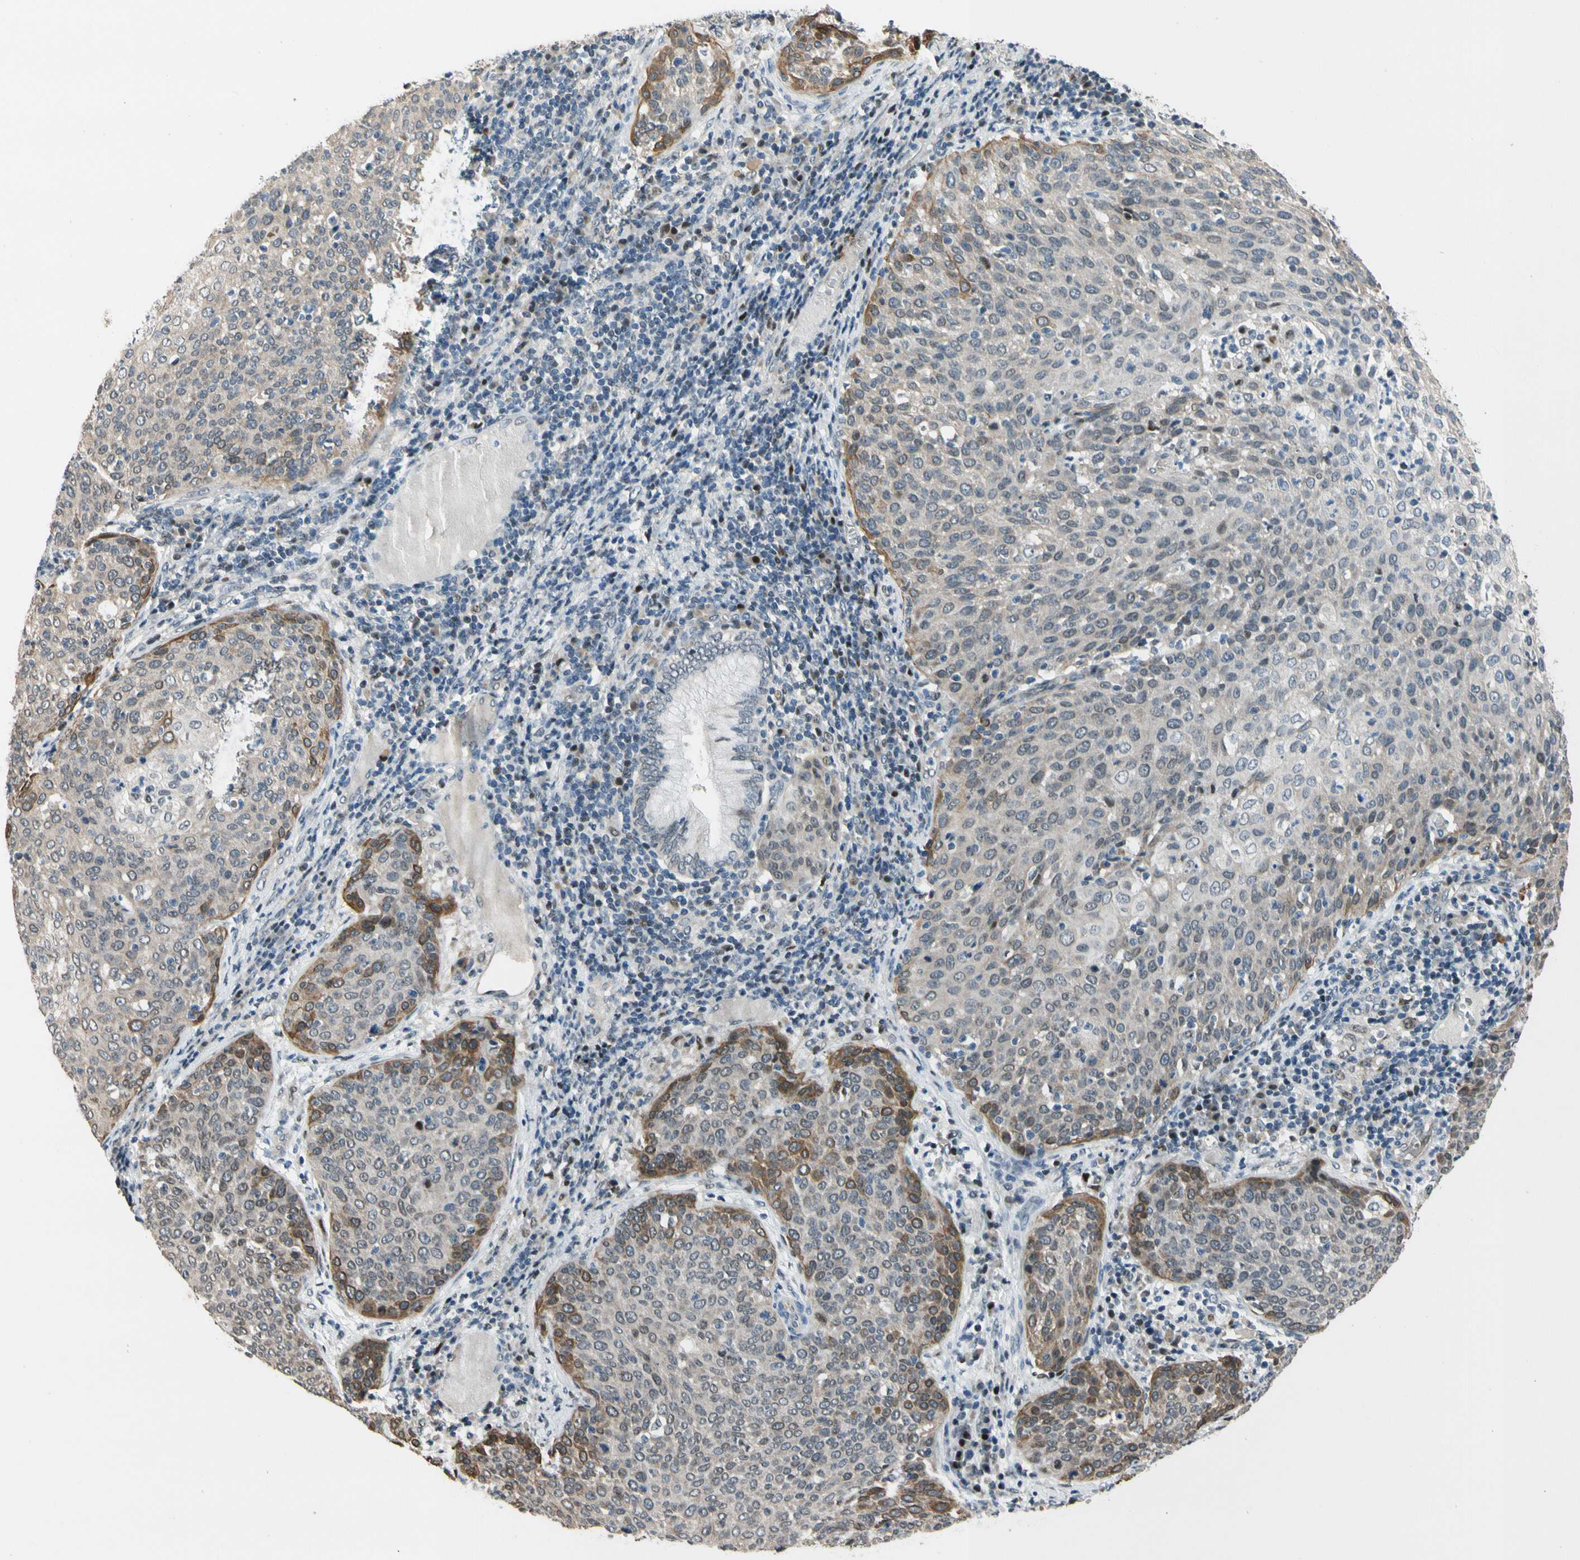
{"staining": {"intensity": "strong", "quantity": "<25%", "location": "cytoplasmic/membranous,nuclear"}, "tissue": "cervical cancer", "cell_type": "Tumor cells", "image_type": "cancer", "snomed": [{"axis": "morphology", "description": "Squamous cell carcinoma, NOS"}, {"axis": "topography", "description": "Cervix"}], "caption": "Immunohistochemistry photomicrograph of neoplastic tissue: squamous cell carcinoma (cervical) stained using immunohistochemistry (IHC) displays medium levels of strong protein expression localized specifically in the cytoplasmic/membranous and nuclear of tumor cells, appearing as a cytoplasmic/membranous and nuclear brown color.", "gene": "ZNF184", "patient": {"sex": "female", "age": 38}}